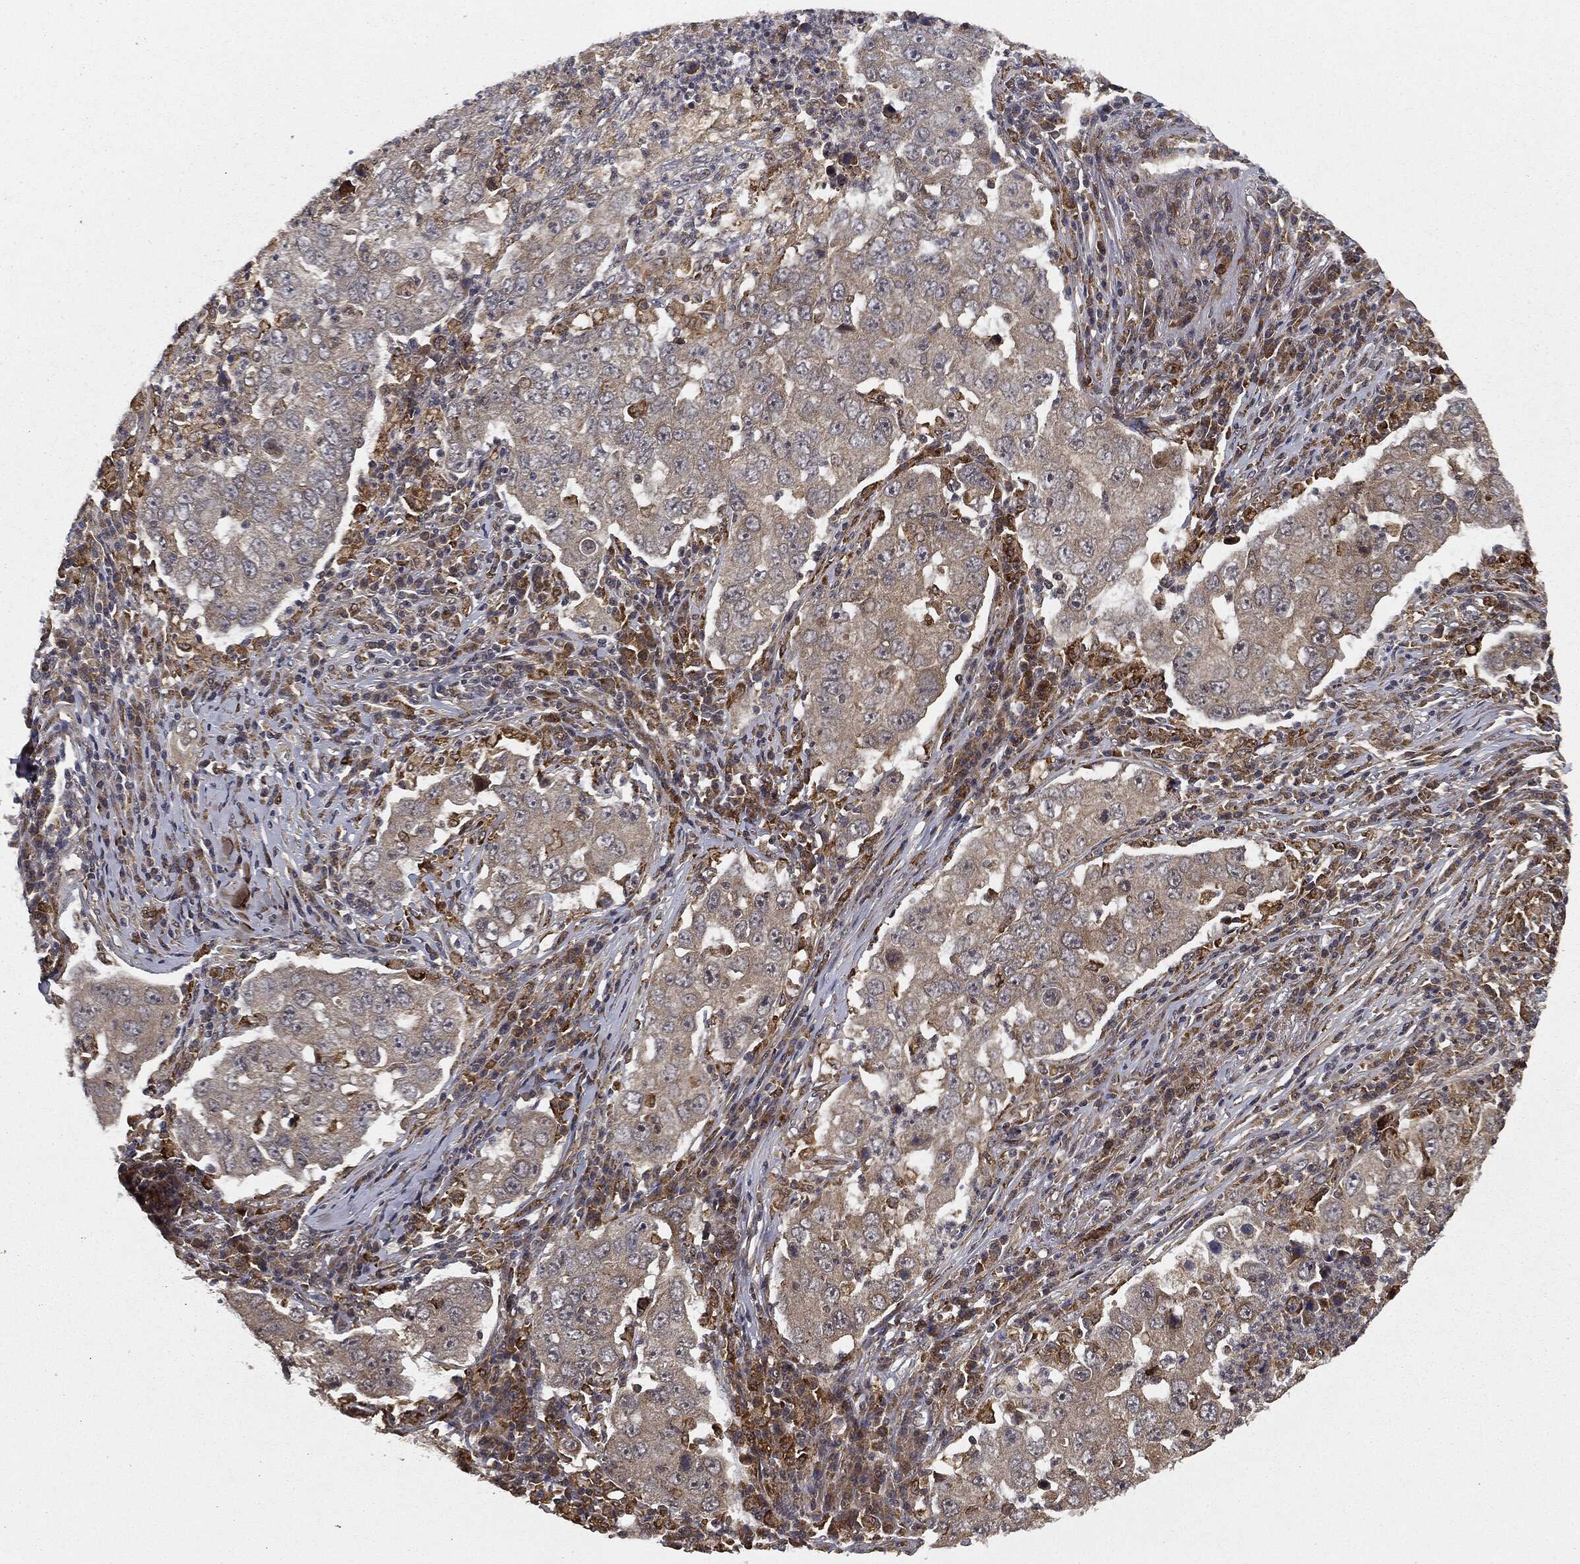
{"staining": {"intensity": "weak", "quantity": "25%-75%", "location": "cytoplasmic/membranous"}, "tissue": "lung cancer", "cell_type": "Tumor cells", "image_type": "cancer", "snomed": [{"axis": "morphology", "description": "Adenocarcinoma, NOS"}, {"axis": "topography", "description": "Lung"}], "caption": "Protein expression analysis of lung cancer (adenocarcinoma) shows weak cytoplasmic/membranous expression in approximately 25%-75% of tumor cells.", "gene": "MIER2", "patient": {"sex": "male", "age": 73}}